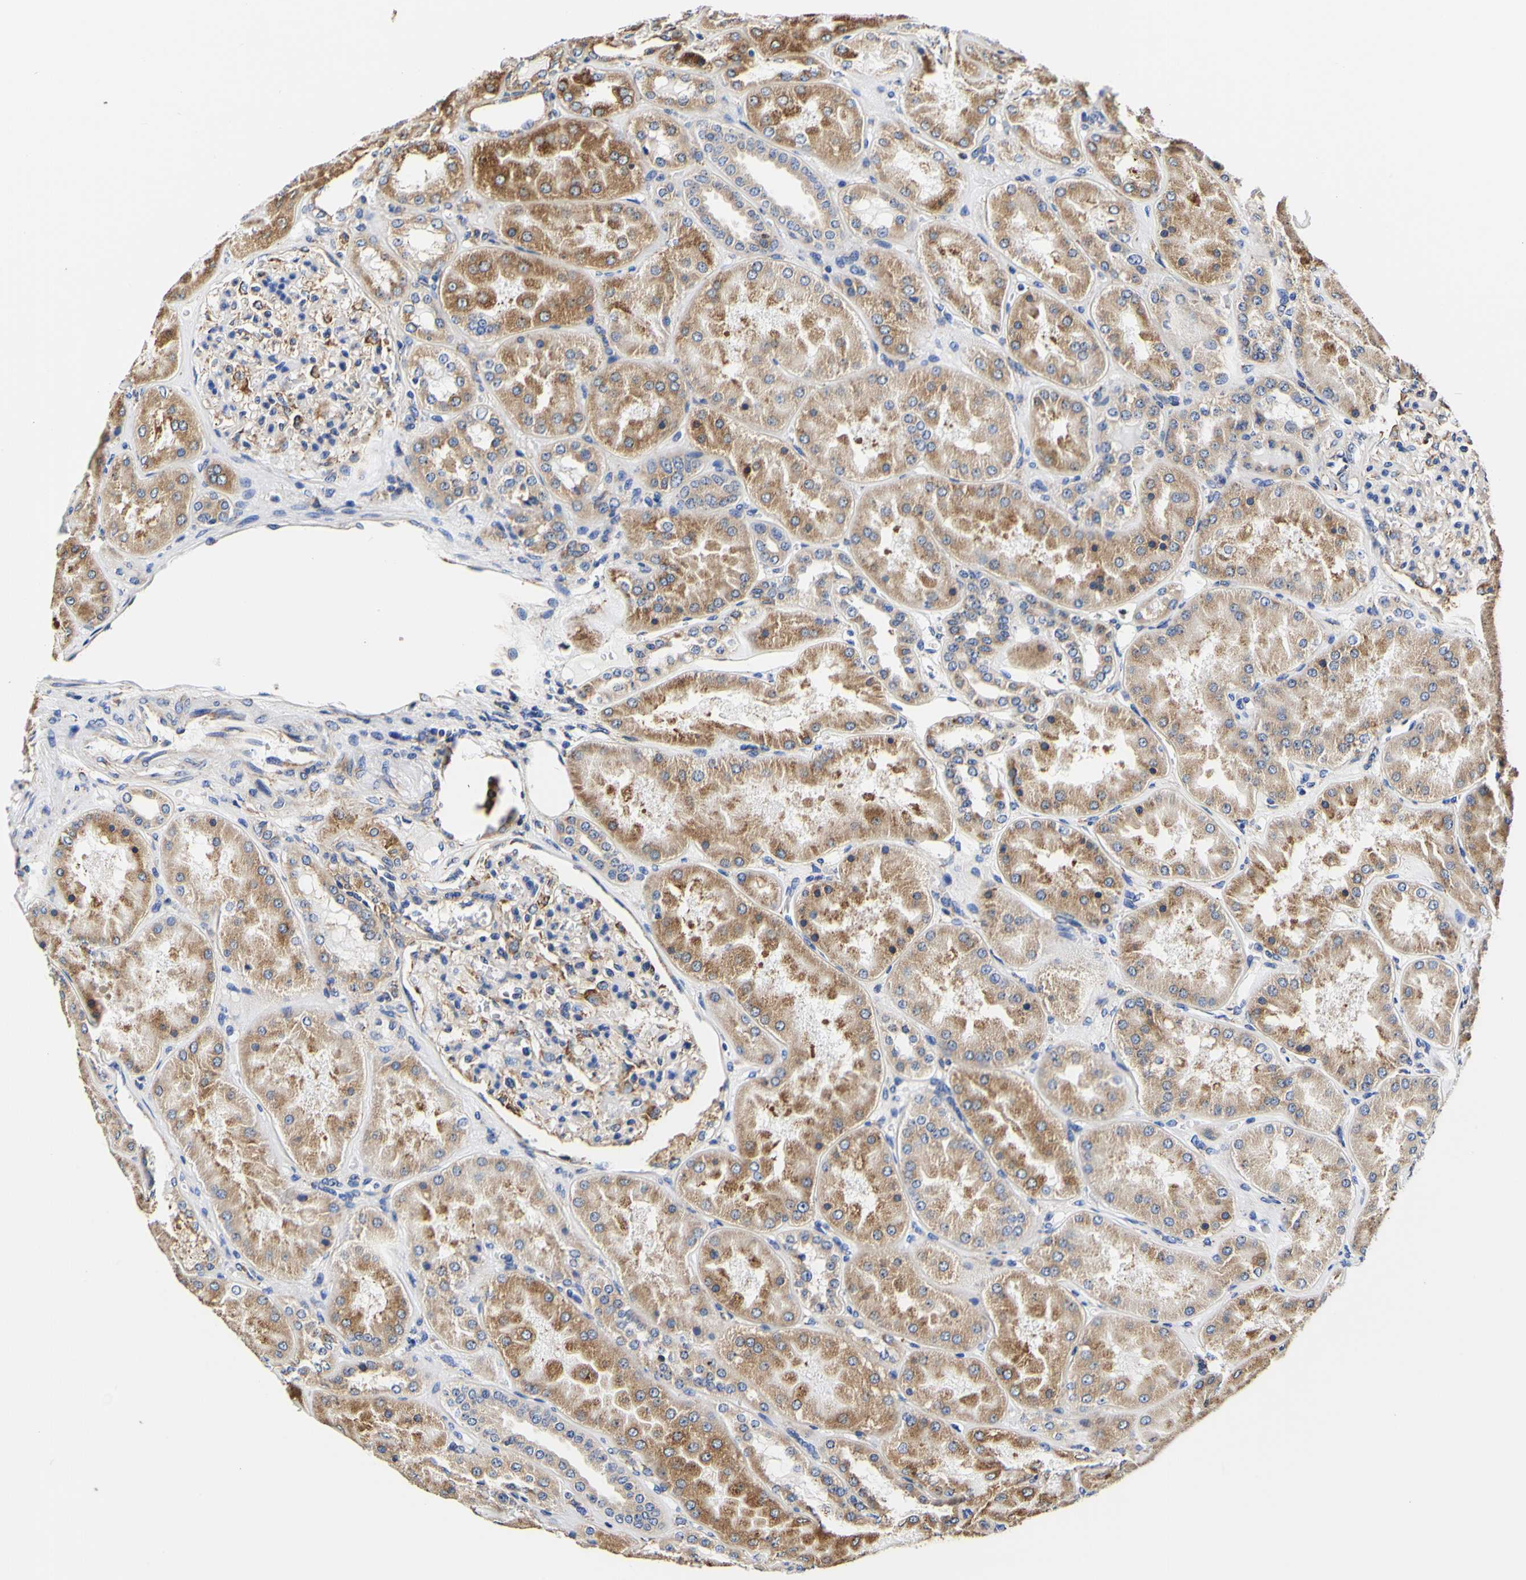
{"staining": {"intensity": "negative", "quantity": "none", "location": "none"}, "tissue": "kidney", "cell_type": "Cells in glomeruli", "image_type": "normal", "snomed": [{"axis": "morphology", "description": "Normal tissue, NOS"}, {"axis": "topography", "description": "Kidney"}], "caption": "Immunohistochemistry micrograph of unremarkable kidney: human kidney stained with DAB (3,3'-diaminobenzidine) reveals no significant protein positivity in cells in glomeruli. (DAB IHC with hematoxylin counter stain).", "gene": "P4HB", "patient": {"sex": "female", "age": 56}}